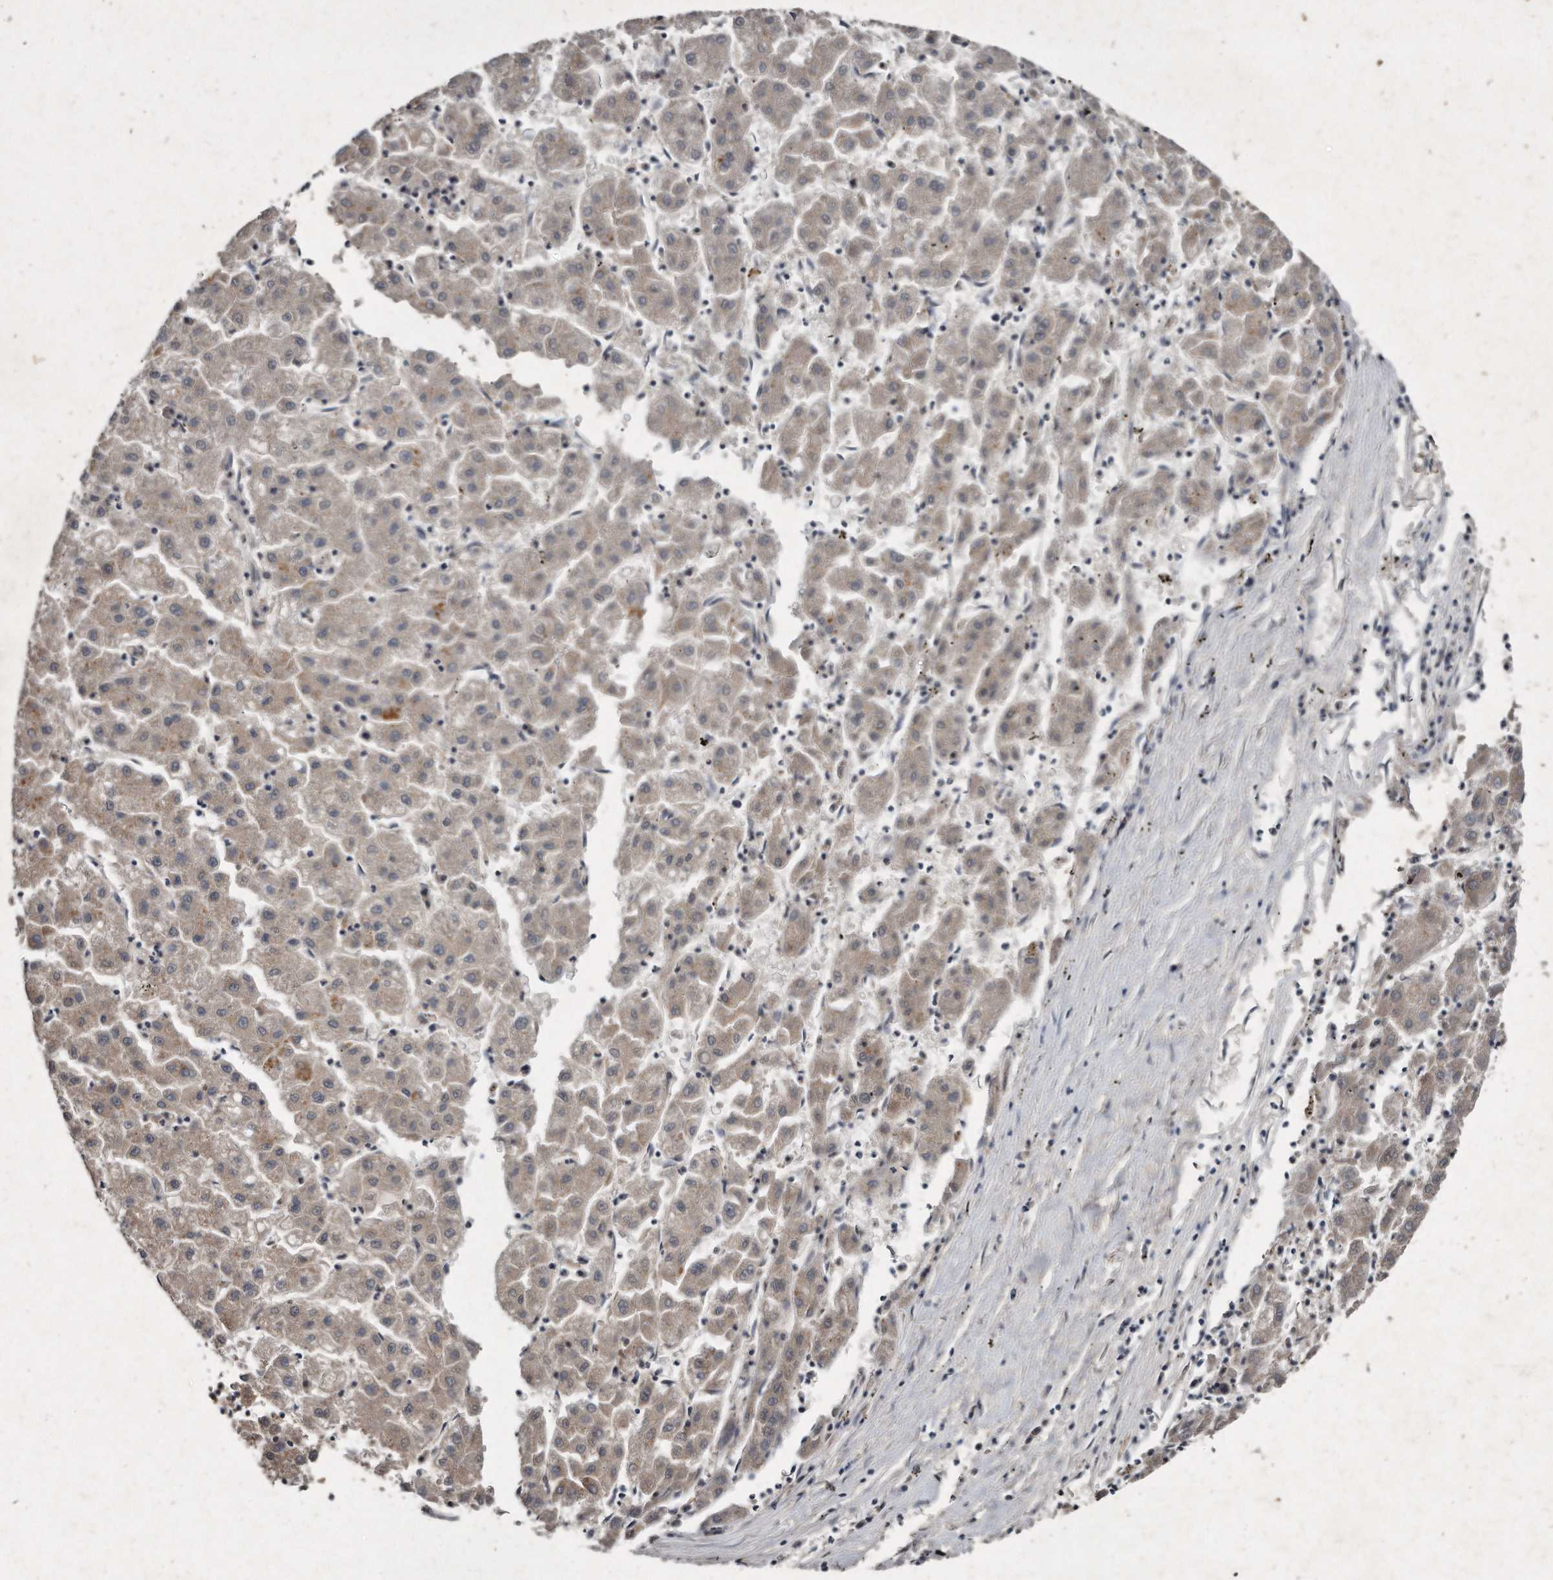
{"staining": {"intensity": "weak", "quantity": "25%-75%", "location": "cytoplasmic/membranous"}, "tissue": "liver cancer", "cell_type": "Tumor cells", "image_type": "cancer", "snomed": [{"axis": "morphology", "description": "Carcinoma, Hepatocellular, NOS"}, {"axis": "topography", "description": "Liver"}], "caption": "Liver hepatocellular carcinoma stained for a protein shows weak cytoplasmic/membranous positivity in tumor cells.", "gene": "KLHDC3", "patient": {"sex": "male", "age": 72}}